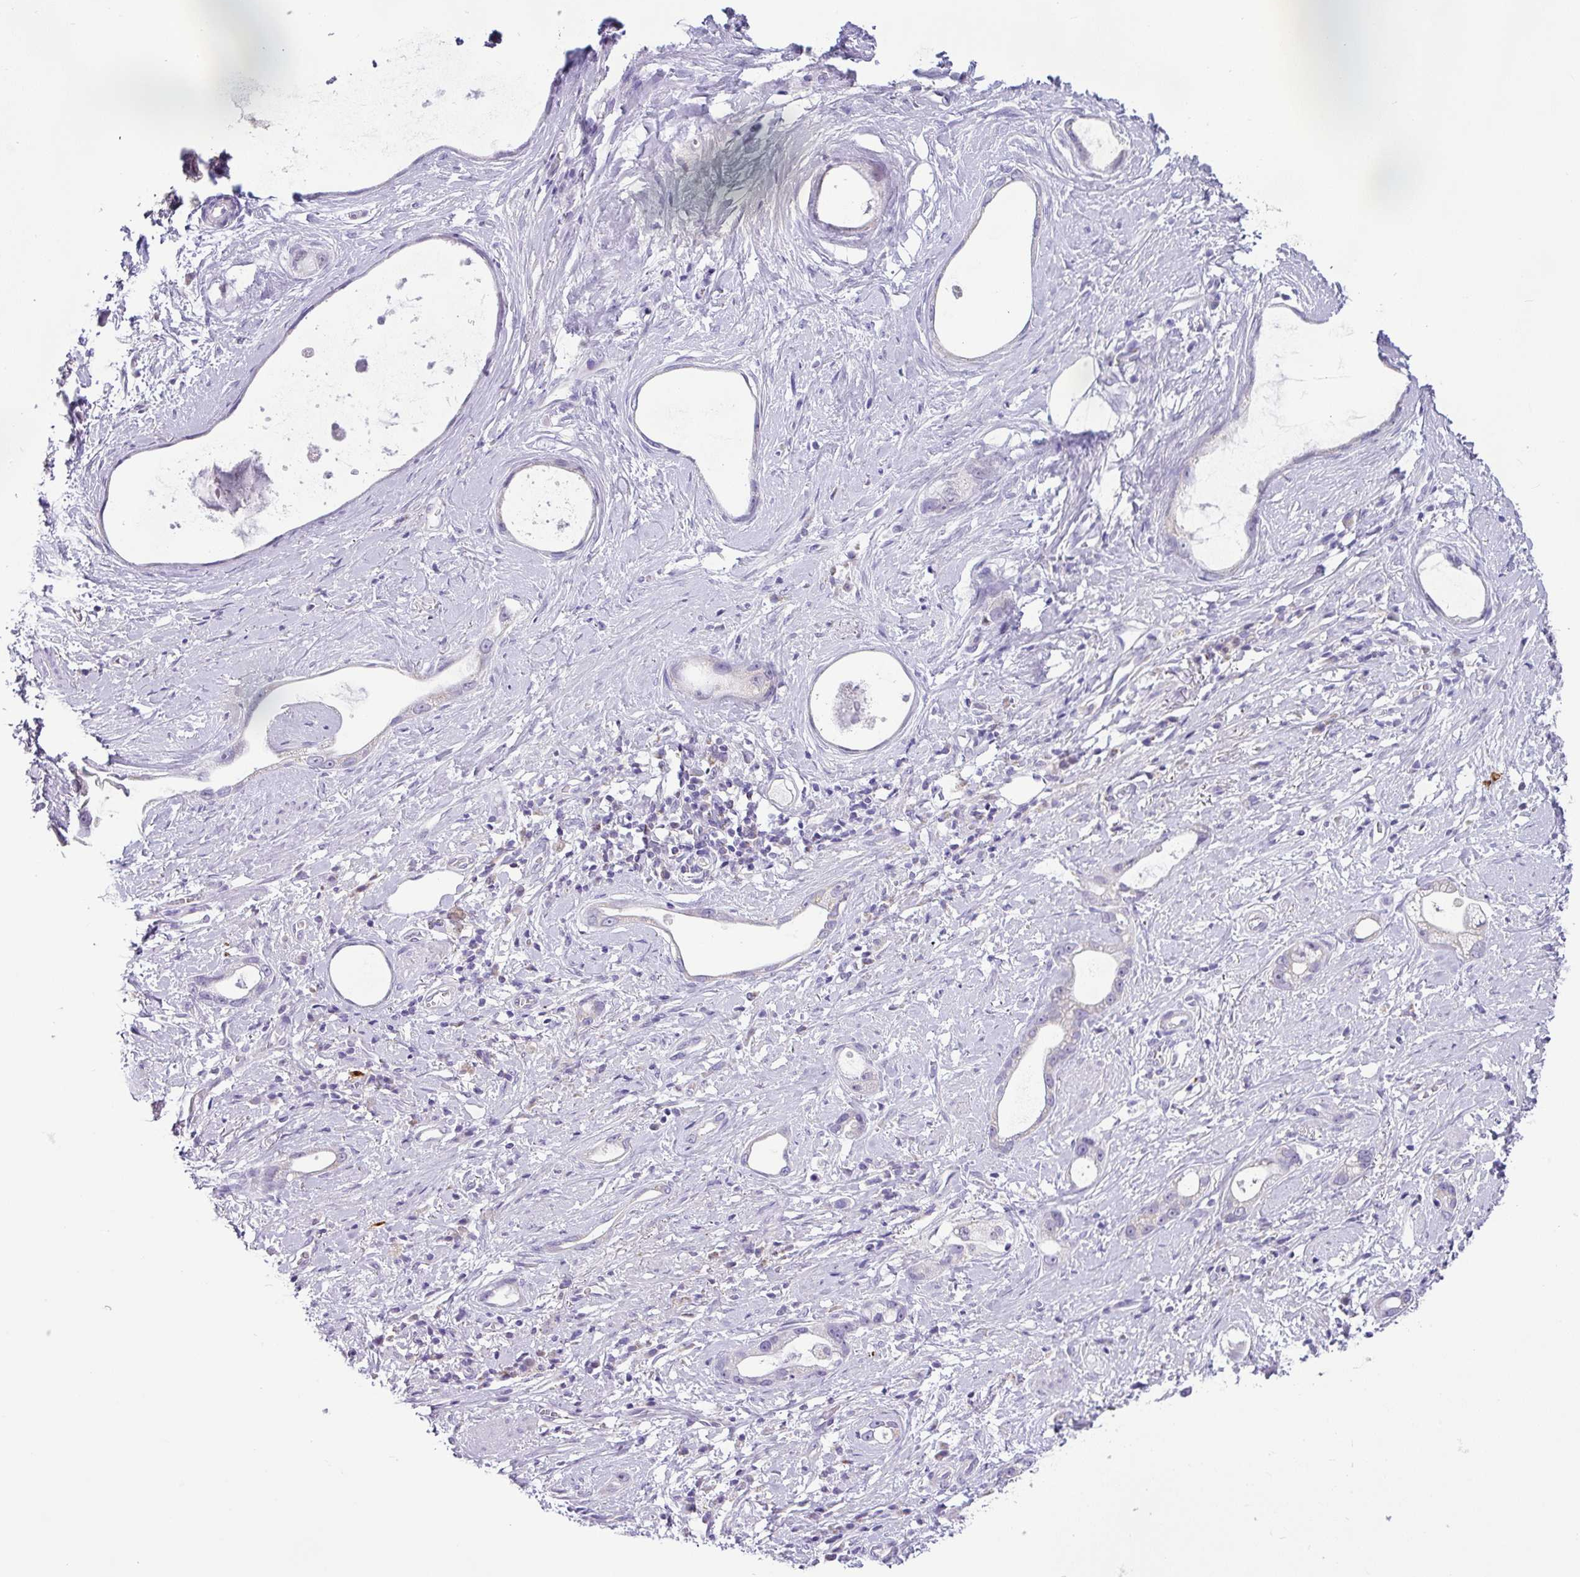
{"staining": {"intensity": "negative", "quantity": "none", "location": "none"}, "tissue": "stomach cancer", "cell_type": "Tumor cells", "image_type": "cancer", "snomed": [{"axis": "morphology", "description": "Adenocarcinoma, NOS"}, {"axis": "topography", "description": "Stomach"}], "caption": "This photomicrograph is of stomach adenocarcinoma stained with immunohistochemistry (IHC) to label a protein in brown with the nuclei are counter-stained blue. There is no staining in tumor cells. (DAB (3,3'-diaminobenzidine) immunohistochemistry (IHC) with hematoxylin counter stain).", "gene": "HMCN2", "patient": {"sex": "male", "age": 55}}